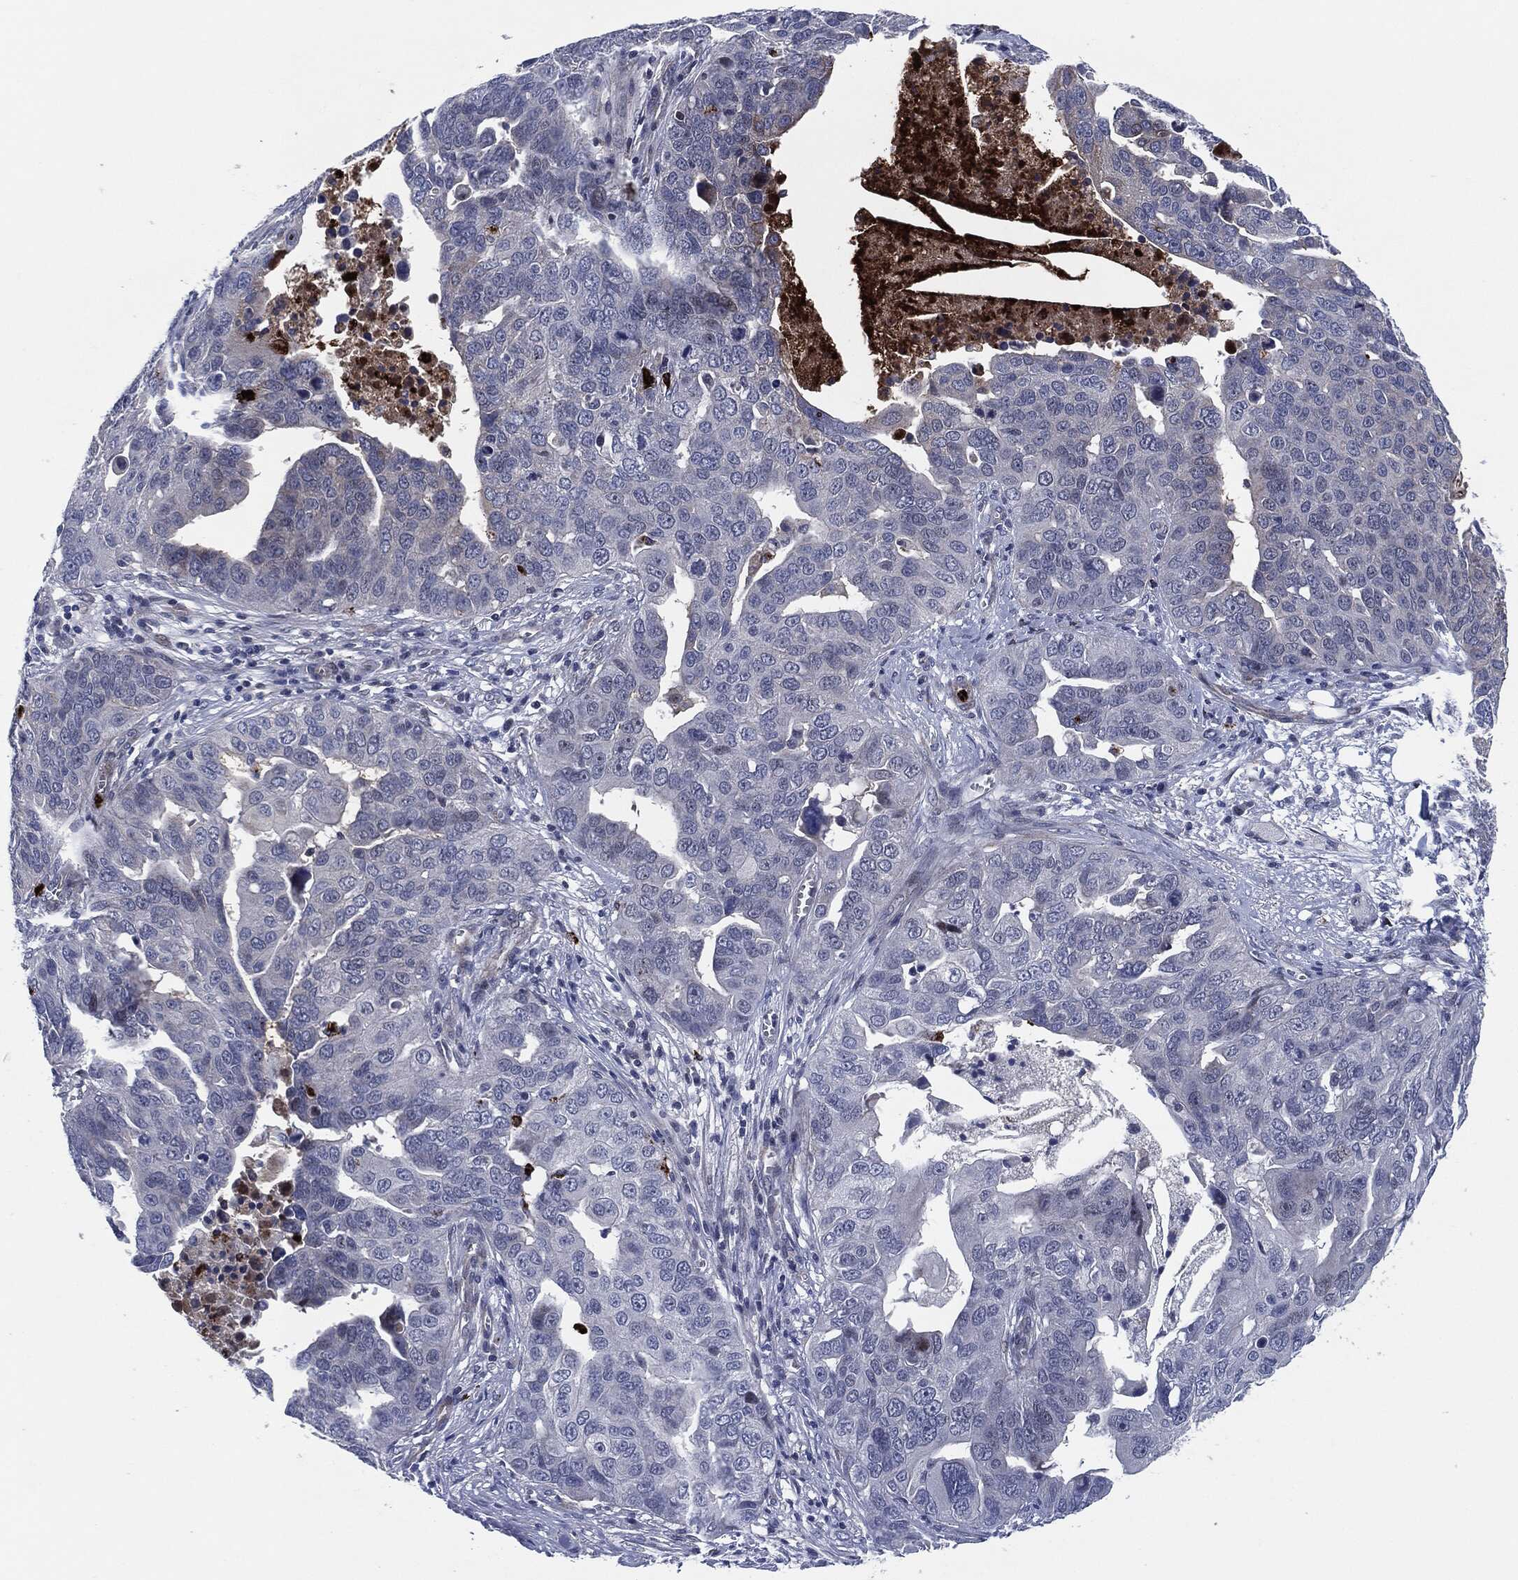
{"staining": {"intensity": "negative", "quantity": "none", "location": "none"}, "tissue": "ovarian cancer", "cell_type": "Tumor cells", "image_type": "cancer", "snomed": [{"axis": "morphology", "description": "Carcinoma, endometroid"}, {"axis": "topography", "description": "Soft tissue"}, {"axis": "topography", "description": "Ovary"}], "caption": "Immunohistochemical staining of human ovarian endometroid carcinoma shows no significant positivity in tumor cells. (Brightfield microscopy of DAB (3,3'-diaminobenzidine) immunohistochemistry (IHC) at high magnification).", "gene": "MPO", "patient": {"sex": "female", "age": 52}}